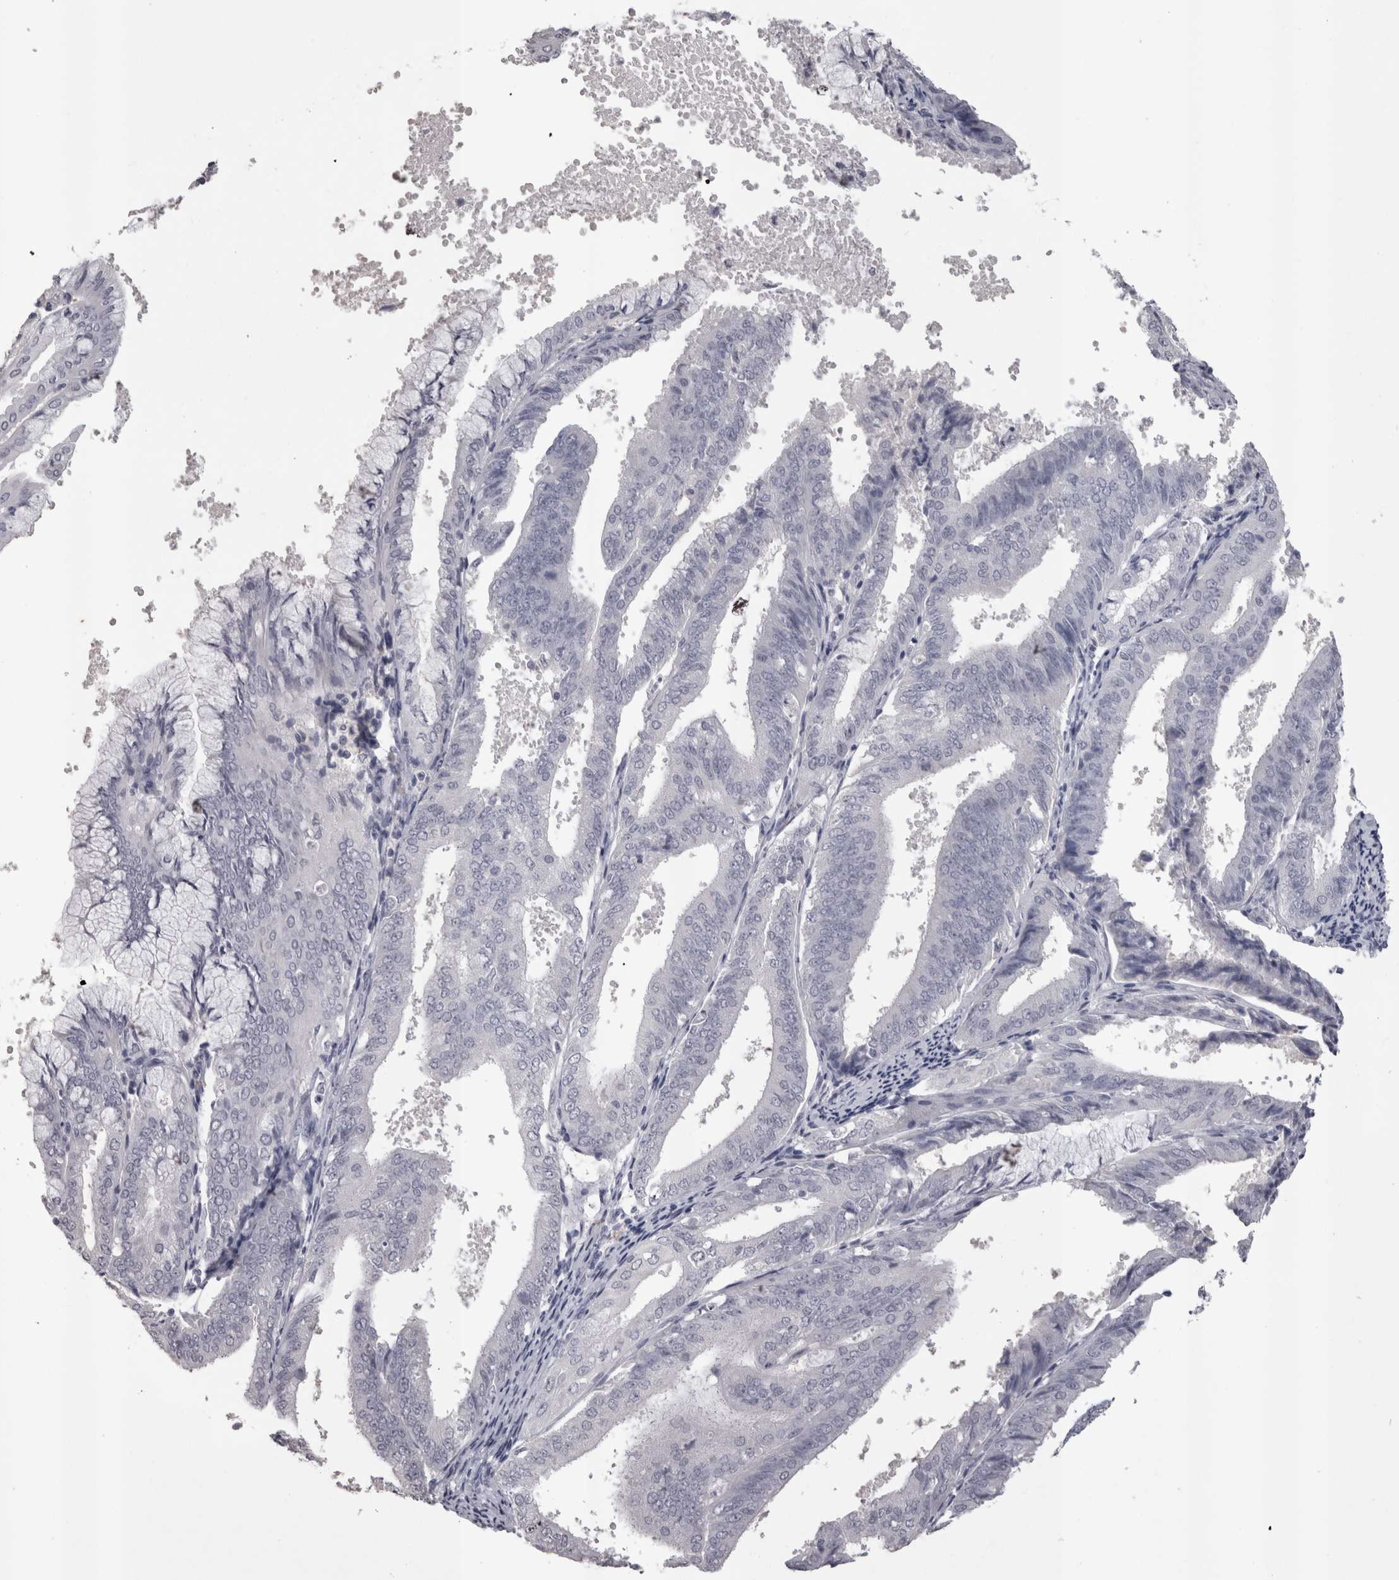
{"staining": {"intensity": "negative", "quantity": "none", "location": "none"}, "tissue": "endometrial cancer", "cell_type": "Tumor cells", "image_type": "cancer", "snomed": [{"axis": "morphology", "description": "Adenocarcinoma, NOS"}, {"axis": "topography", "description": "Endometrium"}], "caption": "This is an immunohistochemistry image of human endometrial cancer. There is no staining in tumor cells.", "gene": "LAX1", "patient": {"sex": "female", "age": 63}}